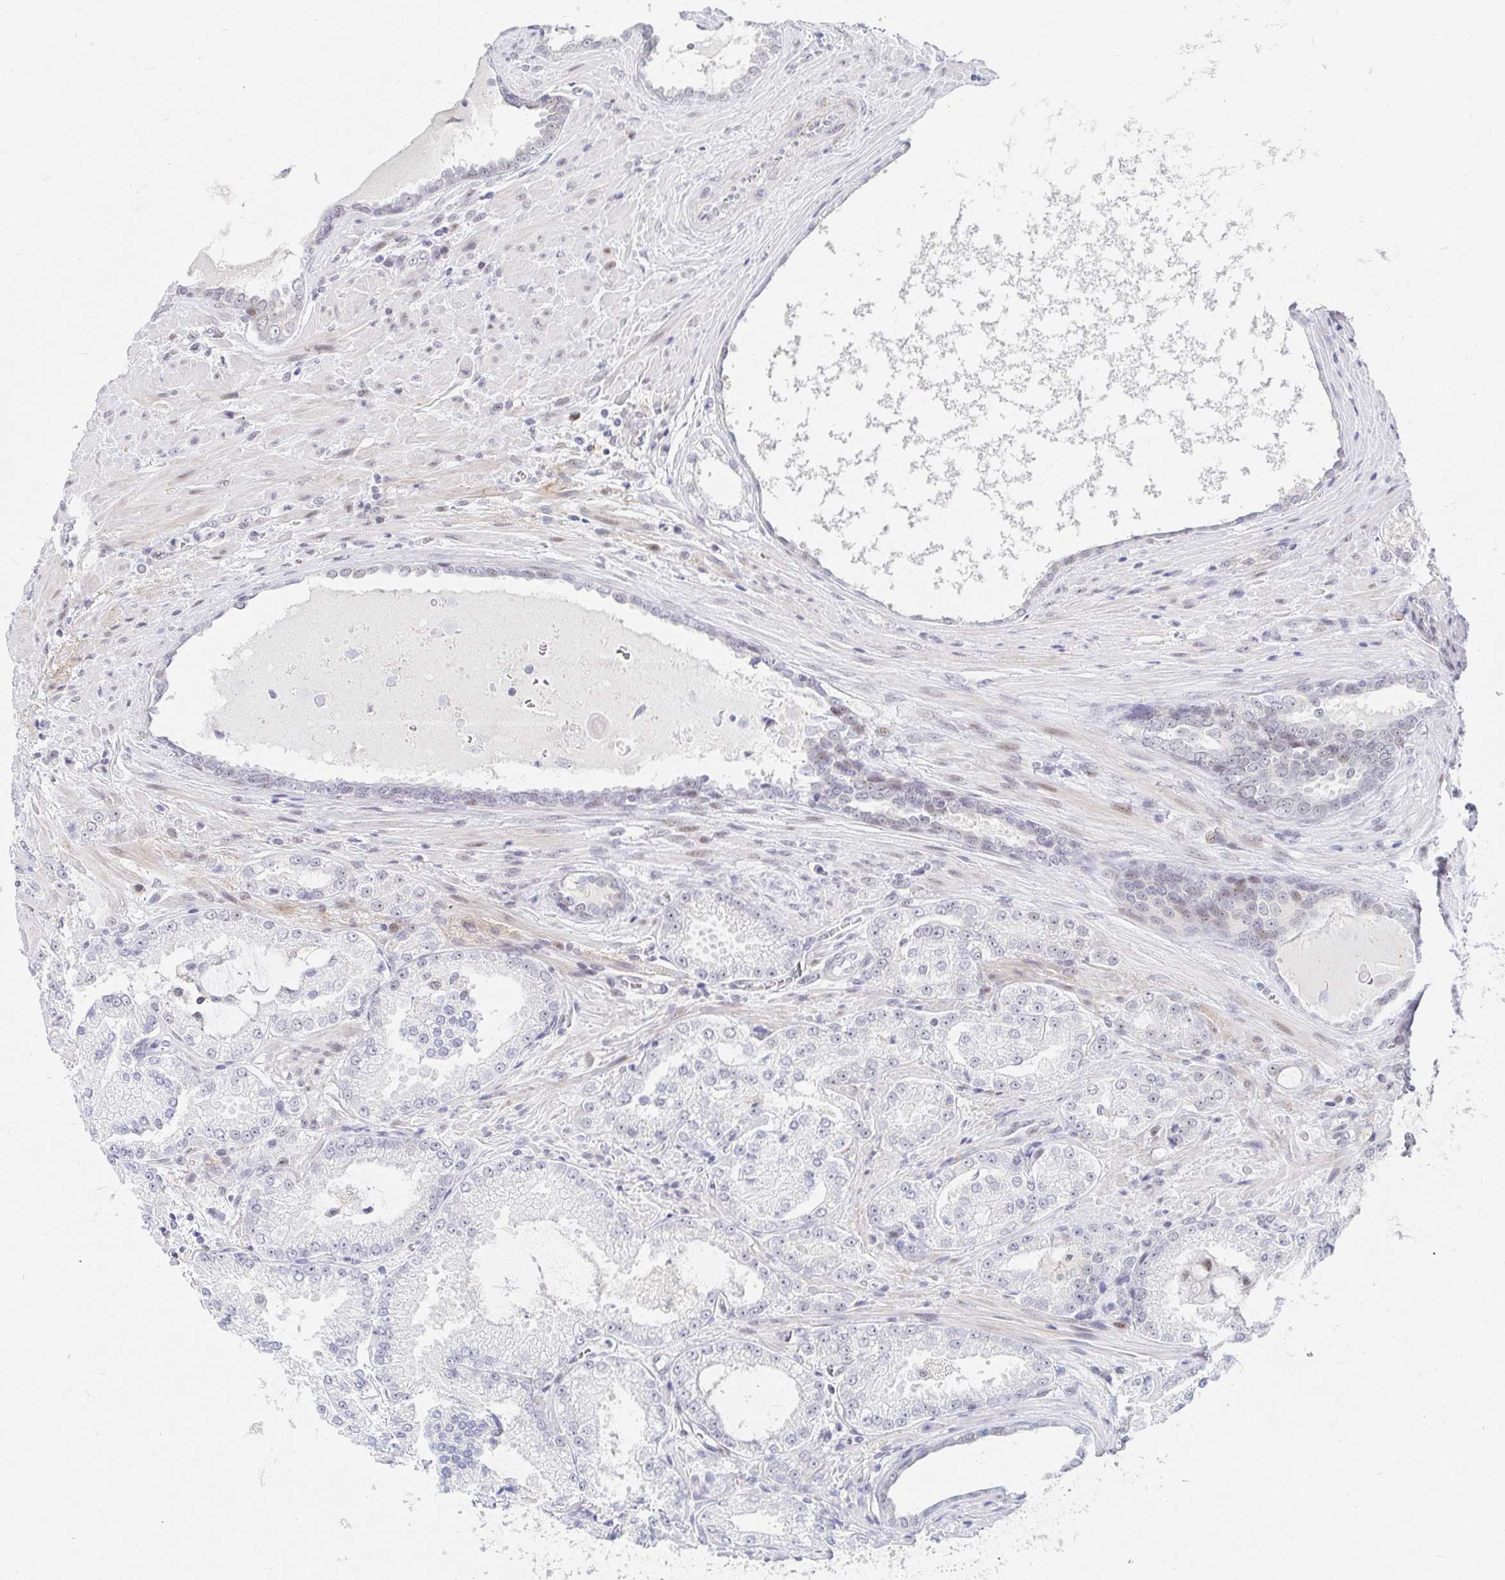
{"staining": {"intensity": "negative", "quantity": "none", "location": "none"}, "tissue": "prostate cancer", "cell_type": "Tumor cells", "image_type": "cancer", "snomed": [{"axis": "morphology", "description": "Adenocarcinoma, High grade"}, {"axis": "topography", "description": "Prostate"}], "caption": "Immunohistochemistry photomicrograph of prostate adenocarcinoma (high-grade) stained for a protein (brown), which exhibits no expression in tumor cells.", "gene": "COL28A1", "patient": {"sex": "male", "age": 73}}